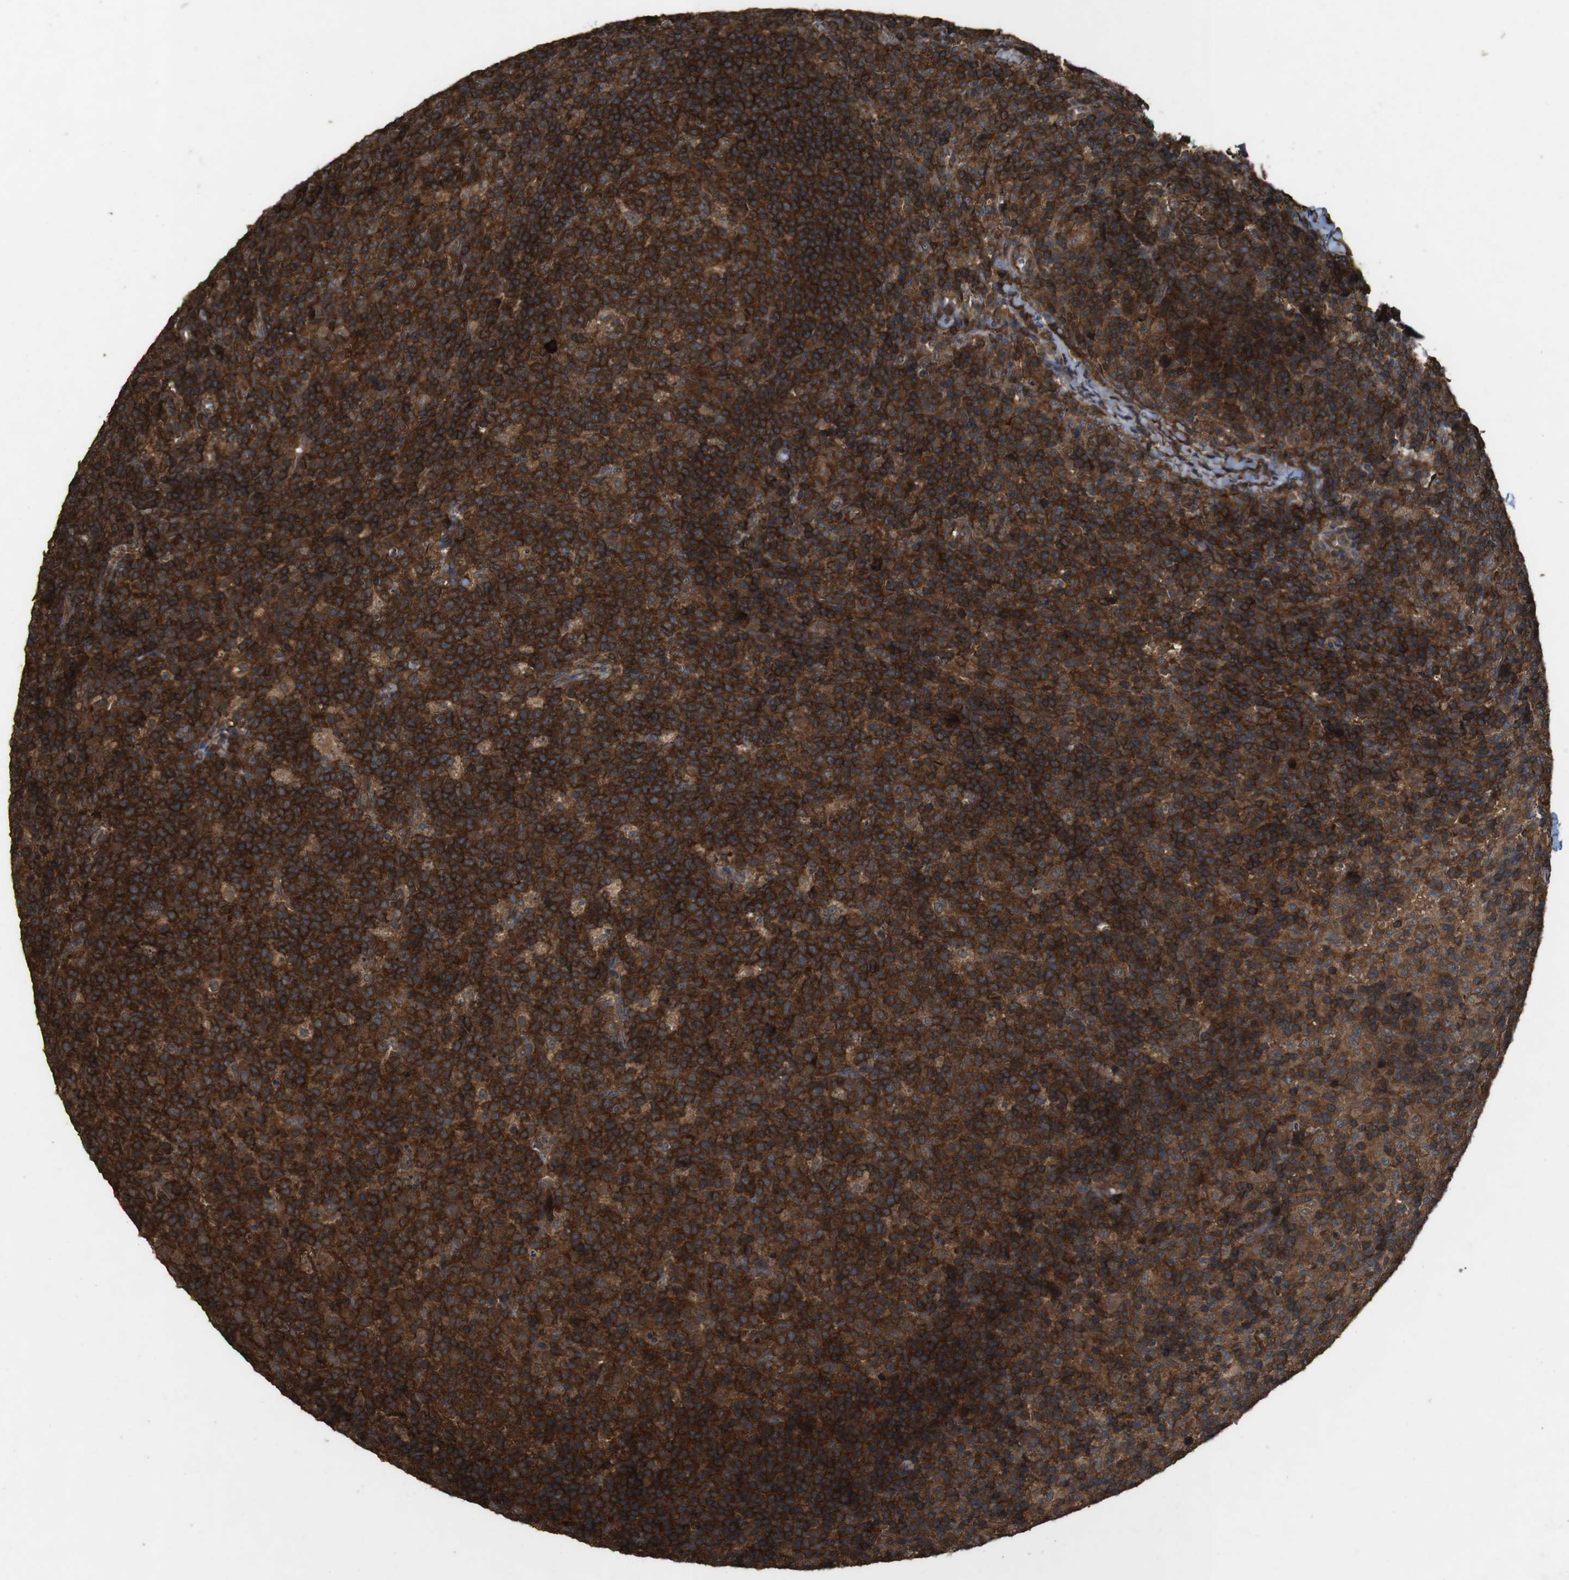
{"staining": {"intensity": "strong", "quantity": ">75%", "location": "cytoplasmic/membranous"}, "tissue": "lymph node", "cell_type": "Germinal center cells", "image_type": "normal", "snomed": [{"axis": "morphology", "description": "Normal tissue, NOS"}, {"axis": "morphology", "description": "Inflammation, NOS"}, {"axis": "topography", "description": "Lymph node"}], "caption": "The micrograph shows immunohistochemical staining of benign lymph node. There is strong cytoplasmic/membranous expression is identified in approximately >75% of germinal center cells. Using DAB (3,3'-diaminobenzidine) (brown) and hematoxylin (blue) stains, captured at high magnification using brightfield microscopy.", "gene": "BAG4", "patient": {"sex": "male", "age": 55}}